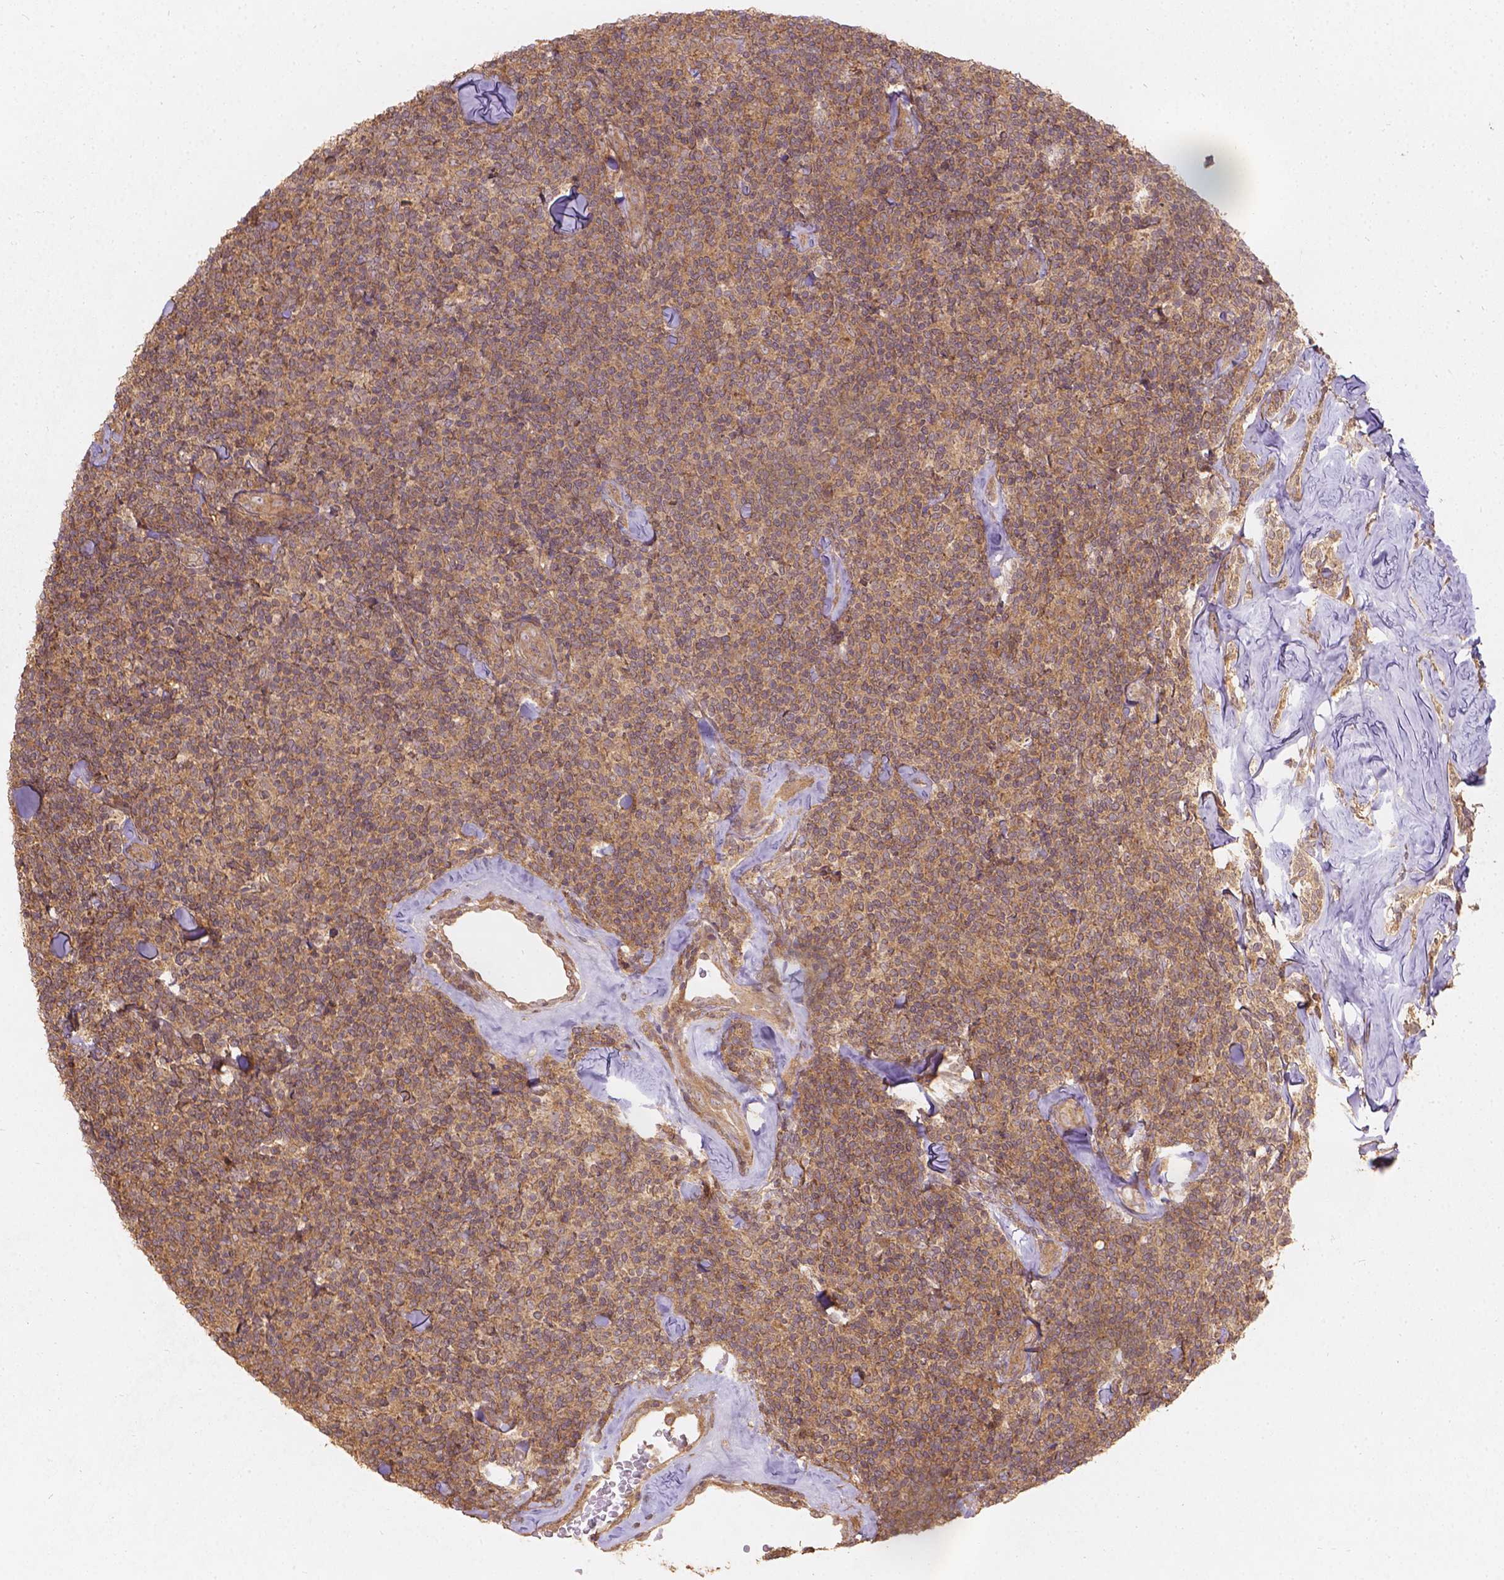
{"staining": {"intensity": "moderate", "quantity": ">75%", "location": "cytoplasmic/membranous"}, "tissue": "lymphoma", "cell_type": "Tumor cells", "image_type": "cancer", "snomed": [{"axis": "morphology", "description": "Malignant lymphoma, non-Hodgkin's type, Low grade"}, {"axis": "topography", "description": "Lymph node"}], "caption": "Protein staining by immunohistochemistry (IHC) displays moderate cytoplasmic/membranous expression in approximately >75% of tumor cells in lymphoma. (DAB IHC, brown staining for protein, blue staining for nuclei).", "gene": "XPR1", "patient": {"sex": "female", "age": 56}}